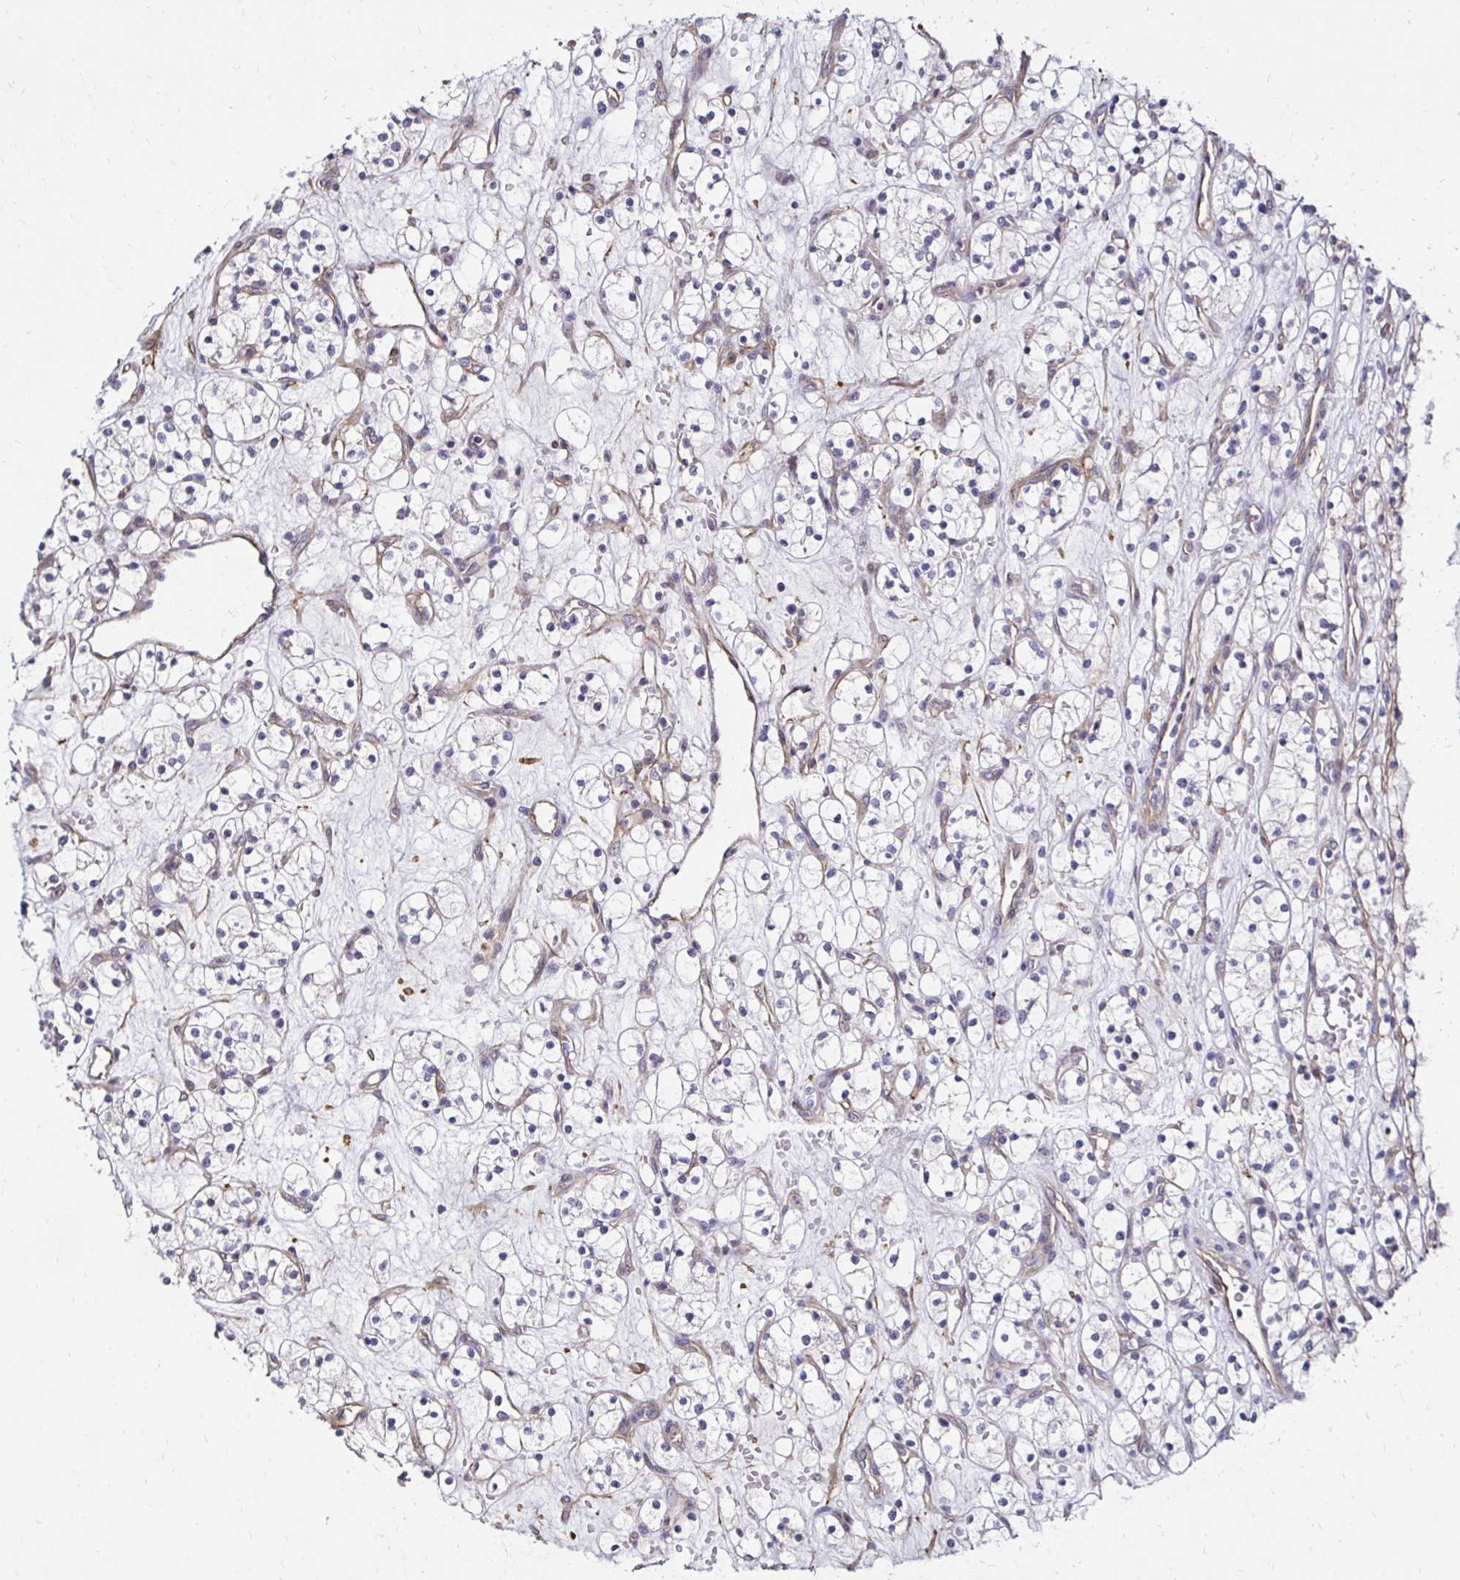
{"staining": {"intensity": "negative", "quantity": "none", "location": "none"}, "tissue": "renal cancer", "cell_type": "Tumor cells", "image_type": "cancer", "snomed": [{"axis": "morphology", "description": "Adenocarcinoma, NOS"}, {"axis": "topography", "description": "Kidney"}], "caption": "Immunohistochemistry micrograph of human renal cancer (adenocarcinoma) stained for a protein (brown), which displays no staining in tumor cells.", "gene": "ITGB1", "patient": {"sex": "female", "age": 60}}